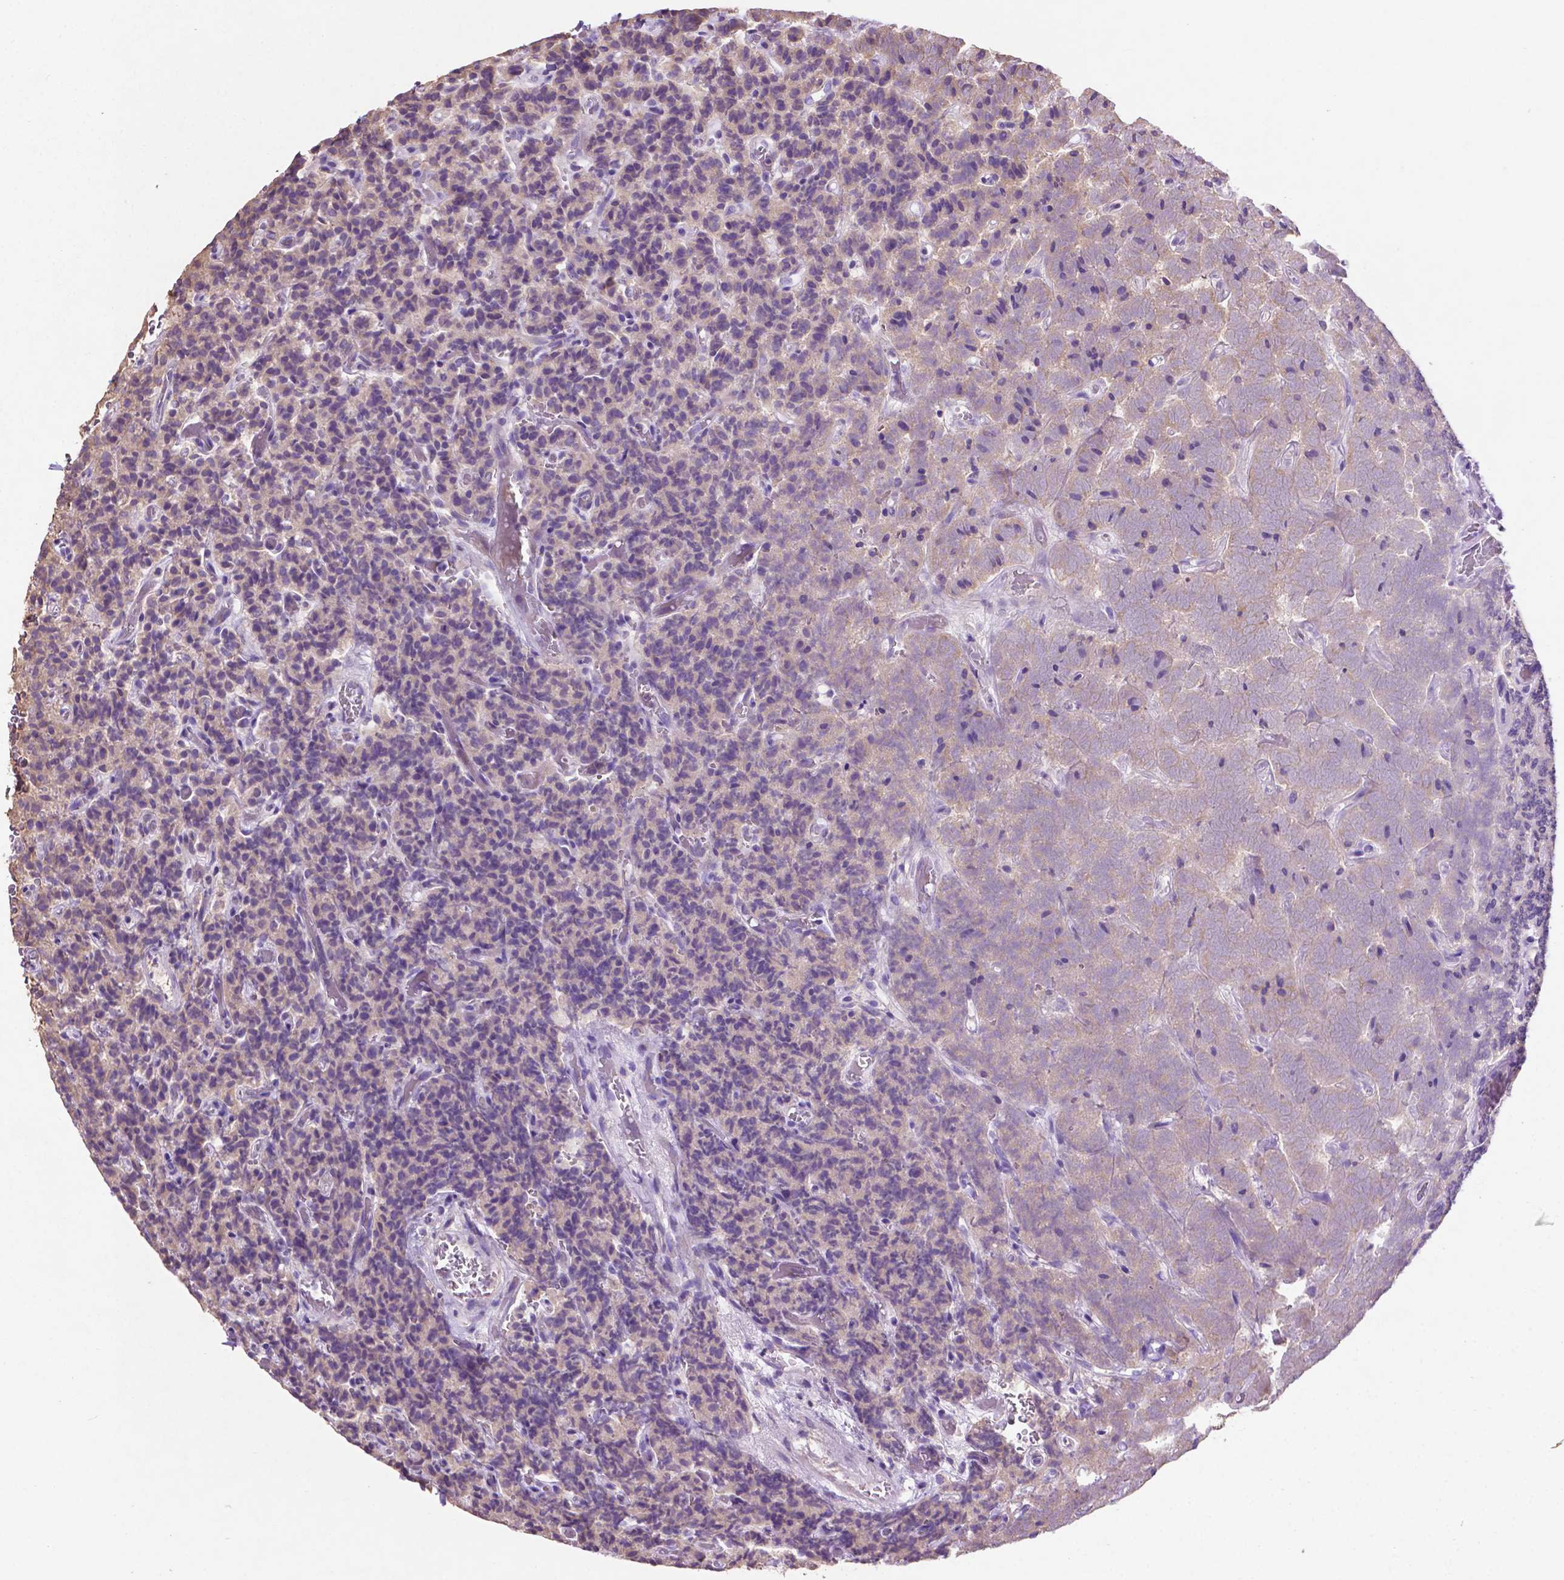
{"staining": {"intensity": "negative", "quantity": "none", "location": "none"}, "tissue": "carcinoid", "cell_type": "Tumor cells", "image_type": "cancer", "snomed": [{"axis": "morphology", "description": "Carcinoid, malignant, NOS"}, {"axis": "topography", "description": "Pancreas"}], "caption": "Histopathology image shows no significant protein positivity in tumor cells of carcinoid. (Brightfield microscopy of DAB (3,3'-diaminobenzidine) immunohistochemistry at high magnification).", "gene": "MBTPS1", "patient": {"sex": "male", "age": 36}}